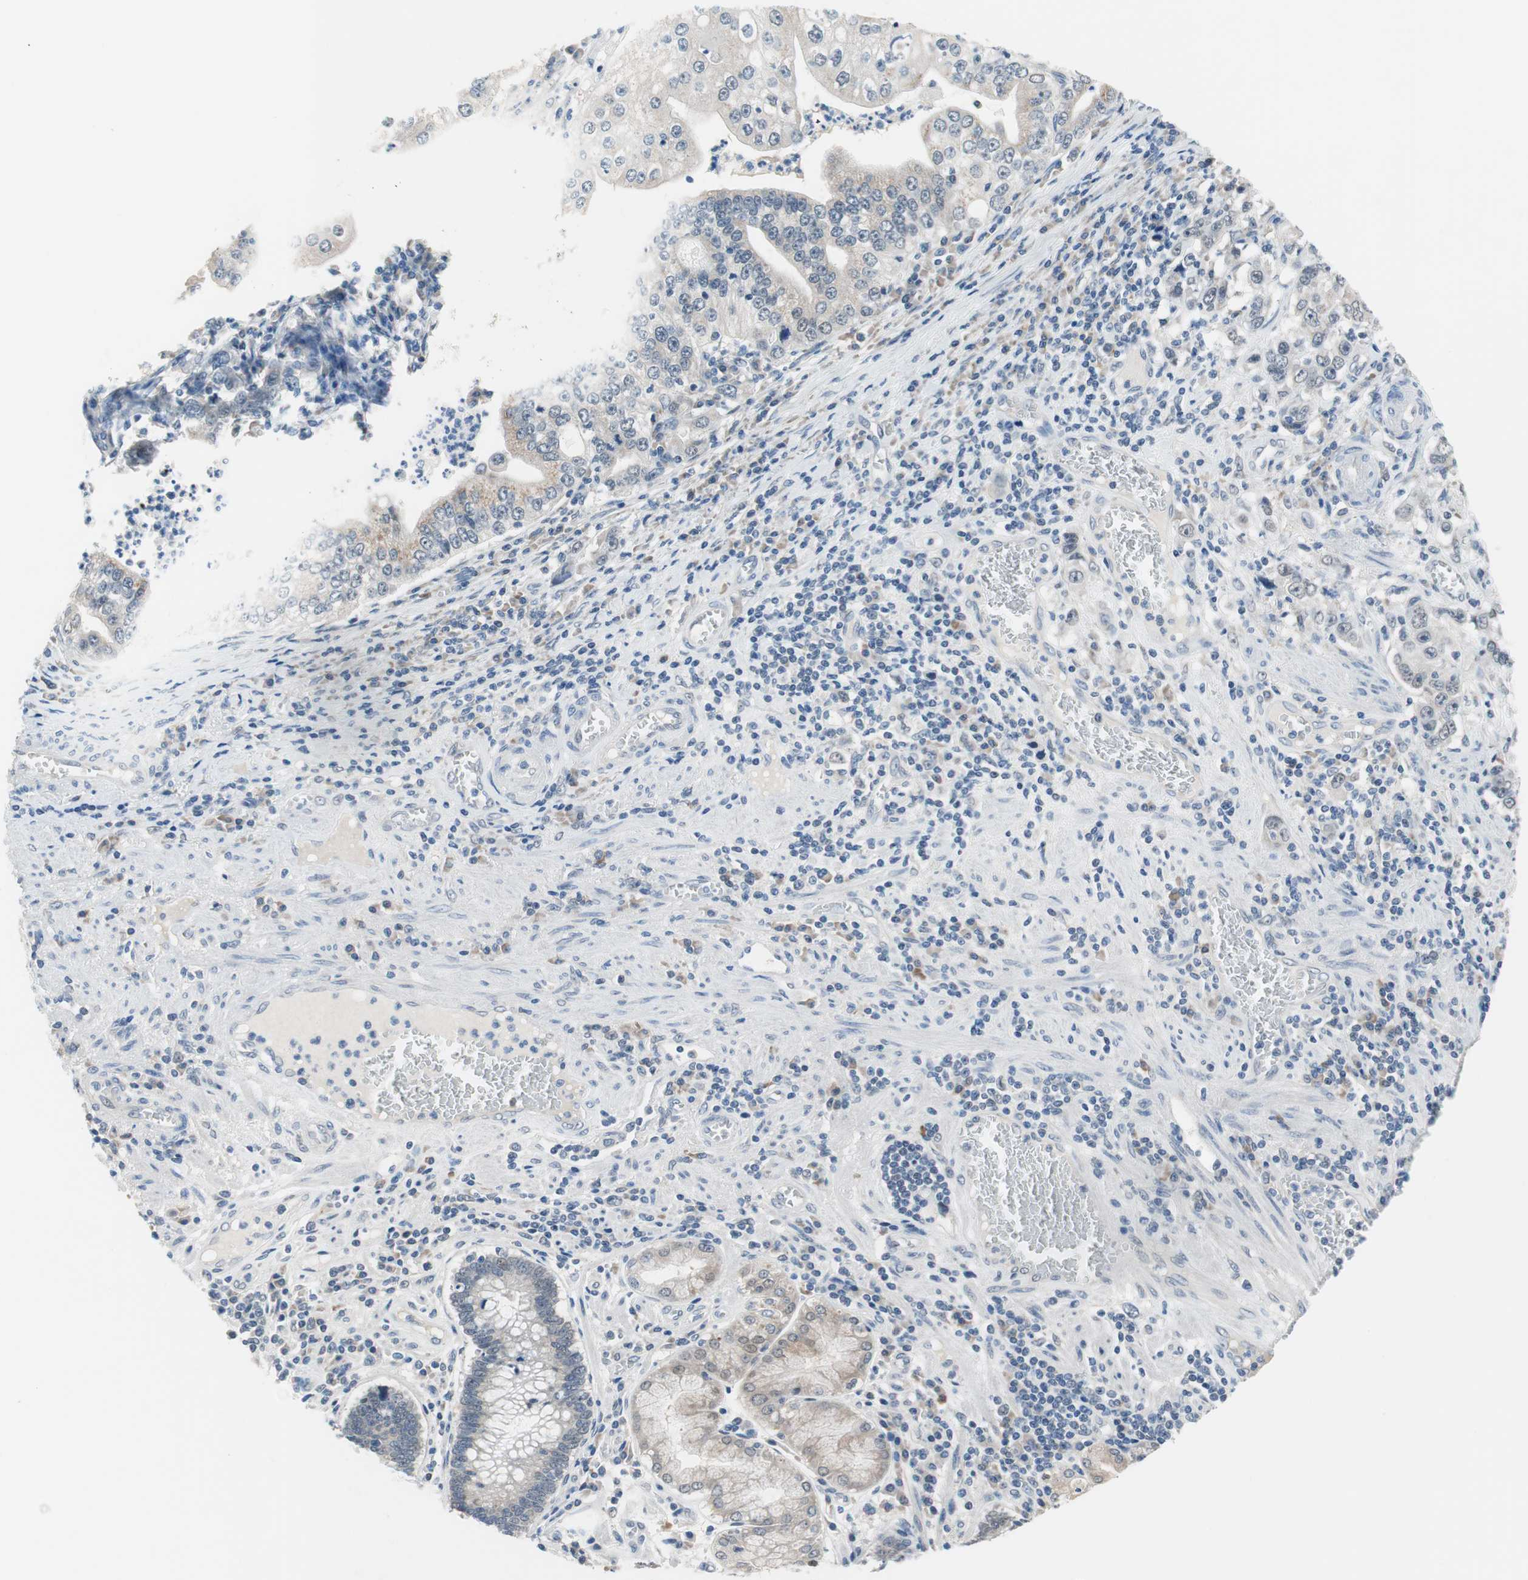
{"staining": {"intensity": "negative", "quantity": "none", "location": "none"}, "tissue": "stomach cancer", "cell_type": "Tumor cells", "image_type": "cancer", "snomed": [{"axis": "morphology", "description": "Adenocarcinoma, NOS"}, {"axis": "topography", "description": "Stomach, lower"}], "caption": "Tumor cells are negative for brown protein staining in stomach cancer.", "gene": "GRHL1", "patient": {"sex": "female", "age": 72}}